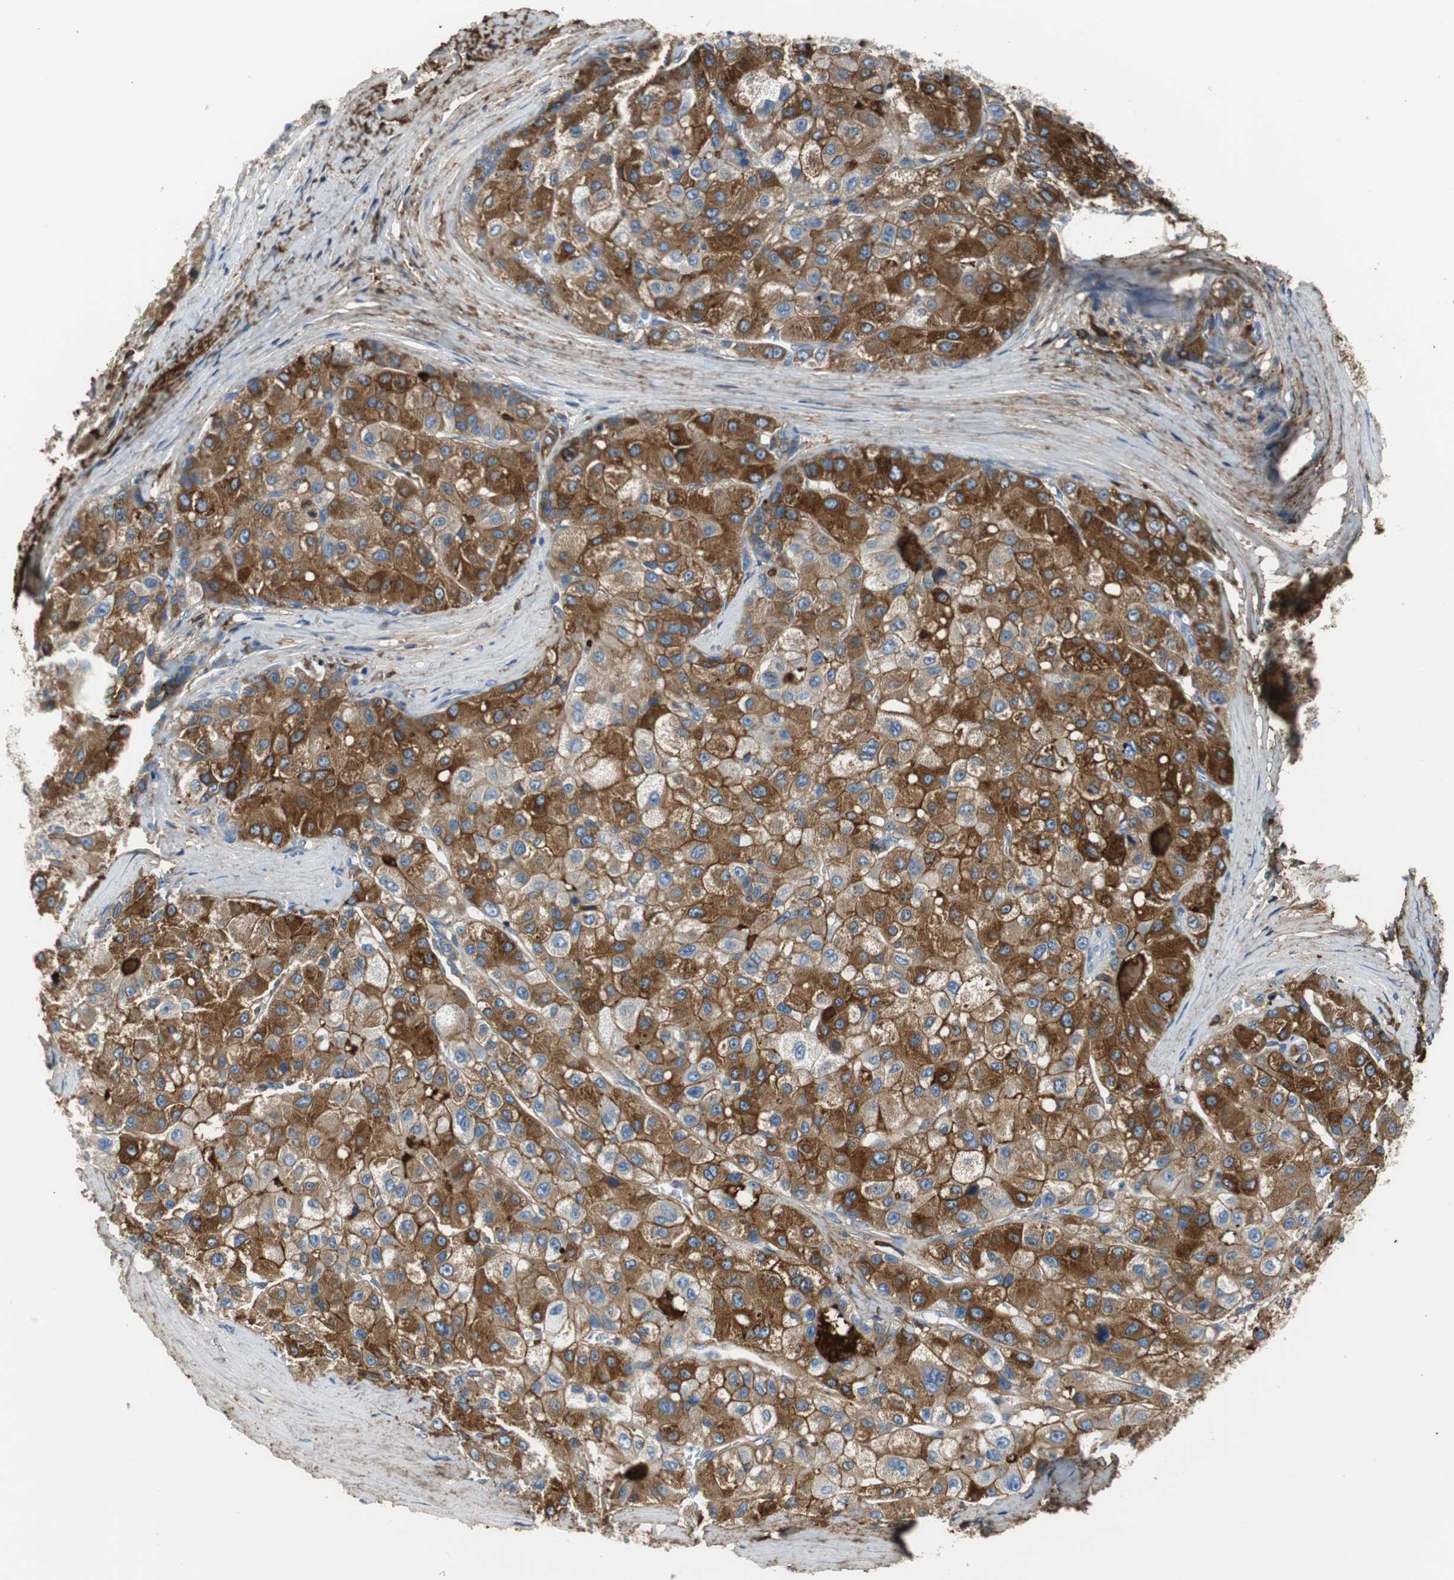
{"staining": {"intensity": "strong", "quantity": ">75%", "location": "cytoplasmic/membranous"}, "tissue": "liver cancer", "cell_type": "Tumor cells", "image_type": "cancer", "snomed": [{"axis": "morphology", "description": "Carcinoma, Hepatocellular, NOS"}, {"axis": "topography", "description": "Liver"}], "caption": "A high amount of strong cytoplasmic/membranous positivity is identified in approximately >75% of tumor cells in liver cancer (hepatocellular carcinoma) tissue.", "gene": "APCS", "patient": {"sex": "male", "age": 80}}